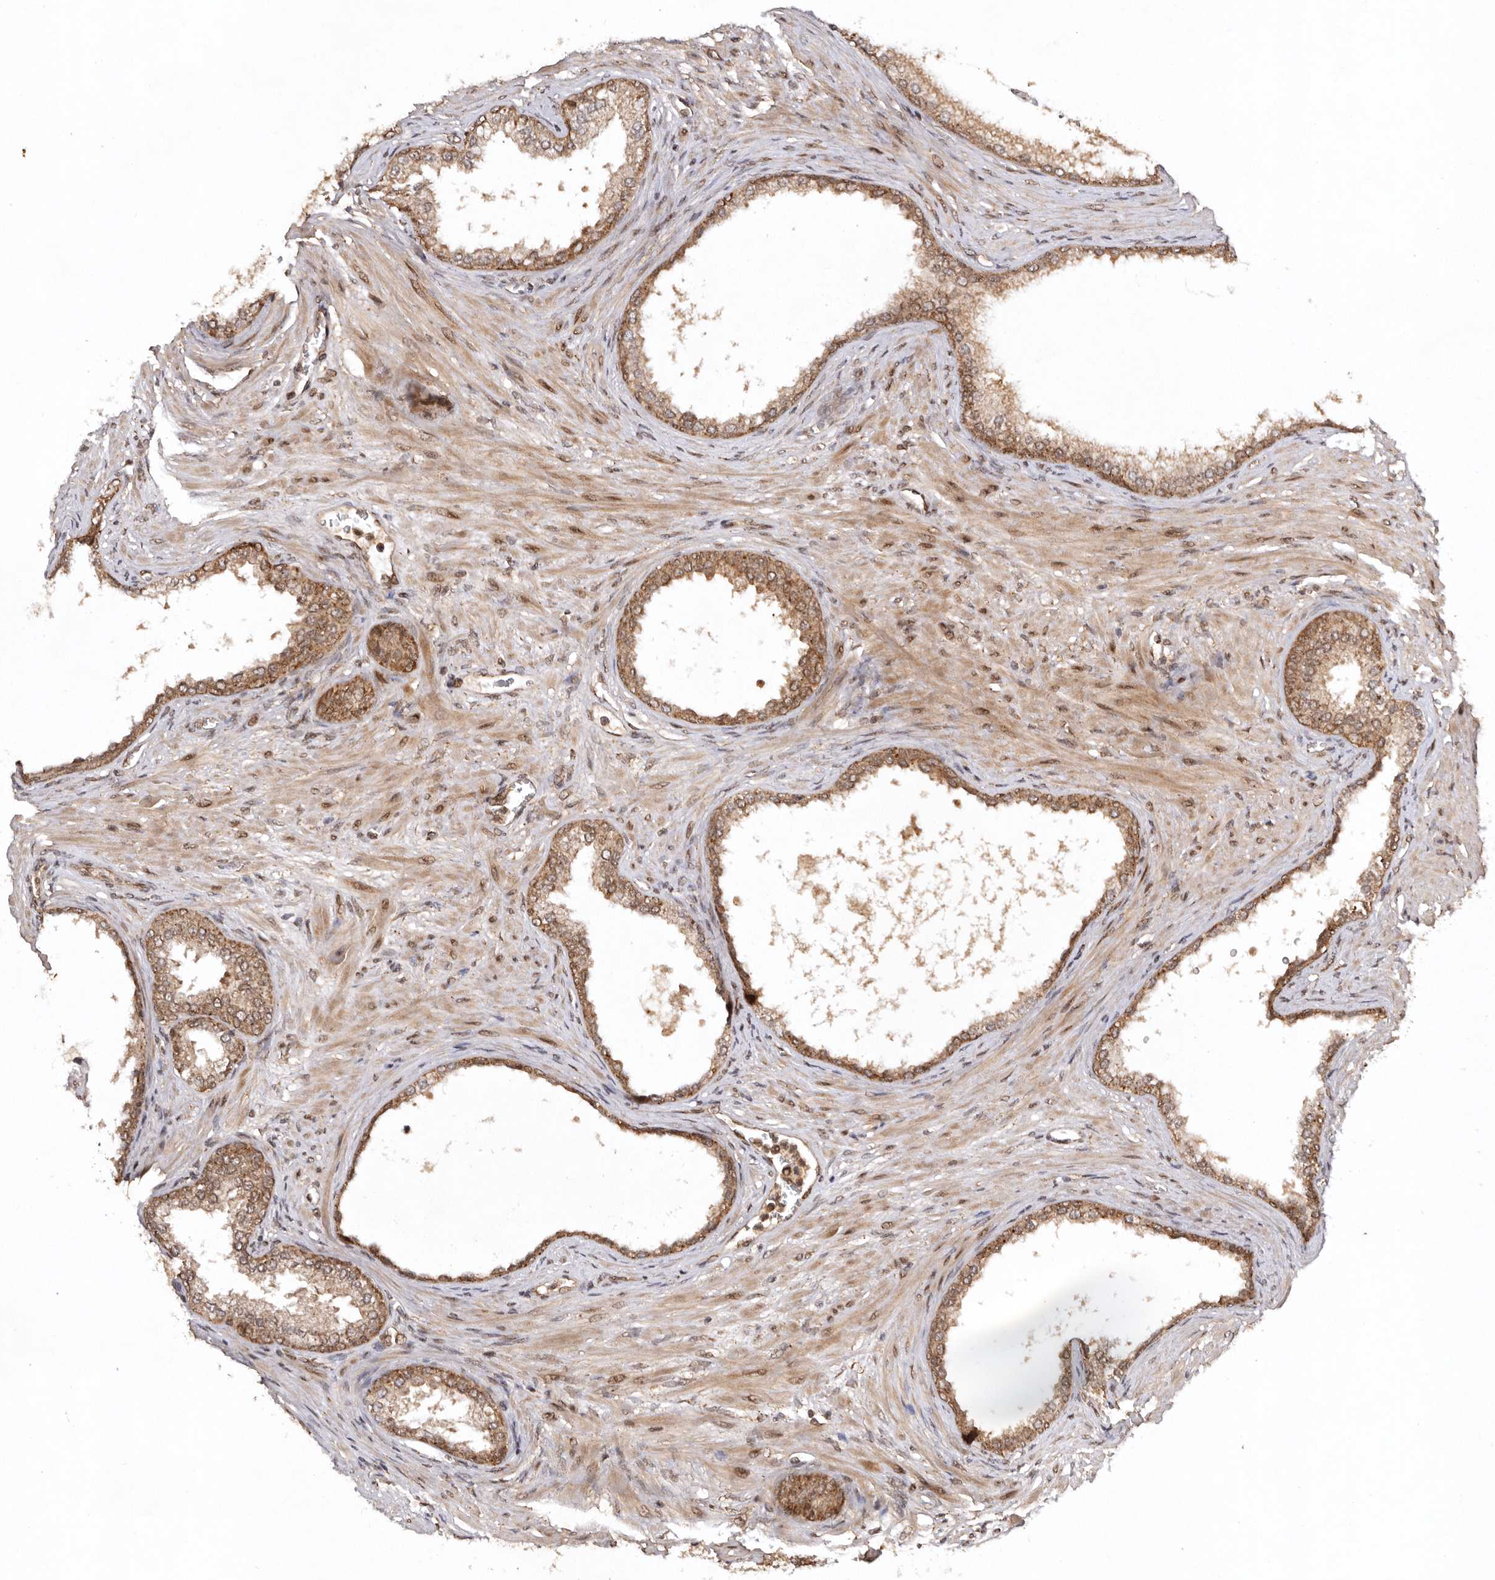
{"staining": {"intensity": "moderate", "quantity": ">75%", "location": "cytoplasmic/membranous,nuclear"}, "tissue": "prostate cancer", "cell_type": "Tumor cells", "image_type": "cancer", "snomed": [{"axis": "morphology", "description": "Normal tissue, NOS"}, {"axis": "morphology", "description": "Adenocarcinoma, Low grade"}, {"axis": "topography", "description": "Prostate"}, {"axis": "topography", "description": "Peripheral nerve tissue"}], "caption": "Immunohistochemistry histopathology image of prostate cancer (adenocarcinoma (low-grade)) stained for a protein (brown), which reveals medium levels of moderate cytoplasmic/membranous and nuclear positivity in approximately >75% of tumor cells.", "gene": "TARS2", "patient": {"sex": "male", "age": 71}}